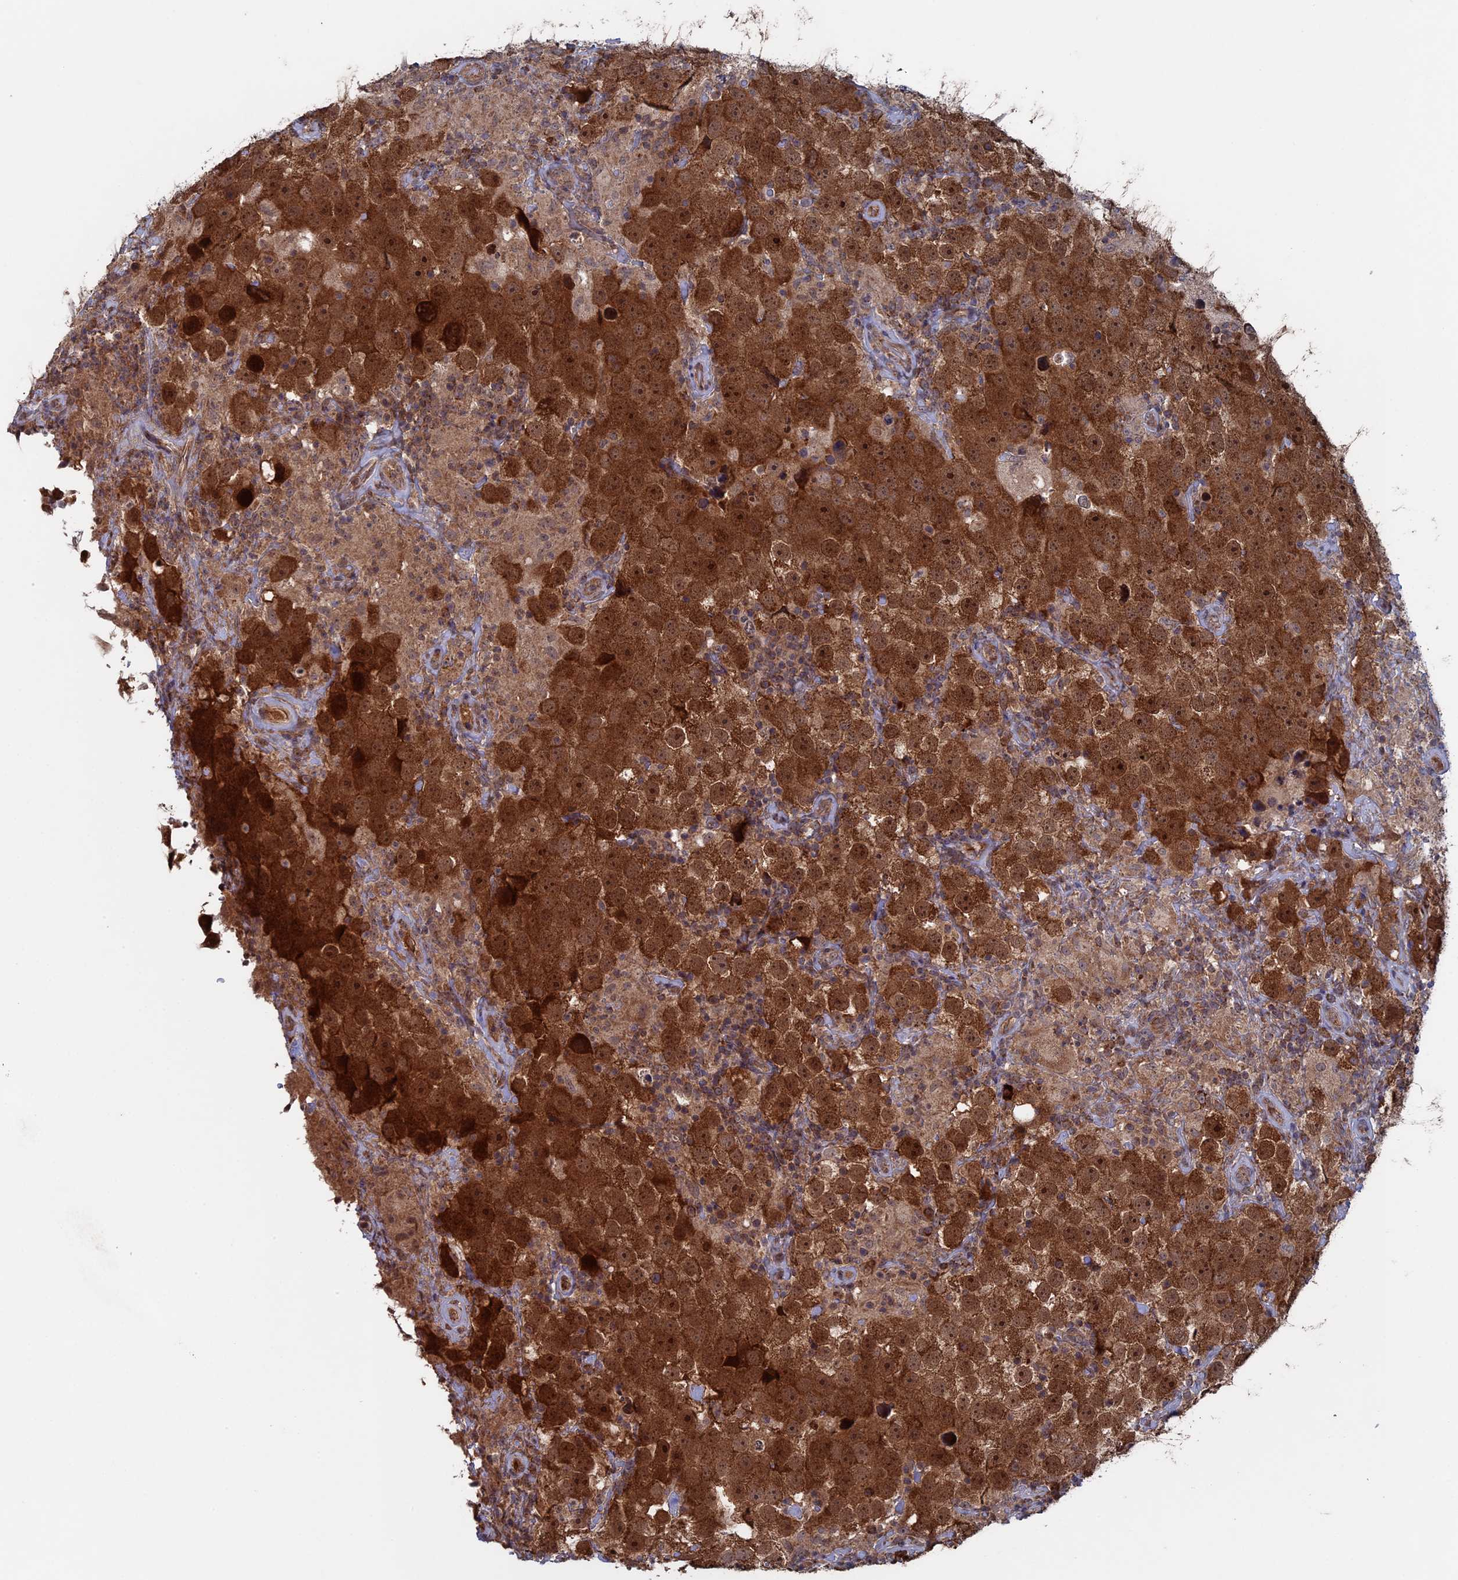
{"staining": {"intensity": "strong", "quantity": ">75%", "location": "cytoplasmic/membranous"}, "tissue": "testis cancer", "cell_type": "Tumor cells", "image_type": "cancer", "snomed": [{"axis": "morphology", "description": "Seminoma, NOS"}, {"axis": "topography", "description": "Testis"}], "caption": "Immunohistochemical staining of testis seminoma displays high levels of strong cytoplasmic/membranous positivity in approximately >75% of tumor cells. (DAB (3,3'-diaminobenzidine) IHC, brown staining for protein, blue staining for nuclei).", "gene": "RAB15", "patient": {"sex": "male", "age": 49}}